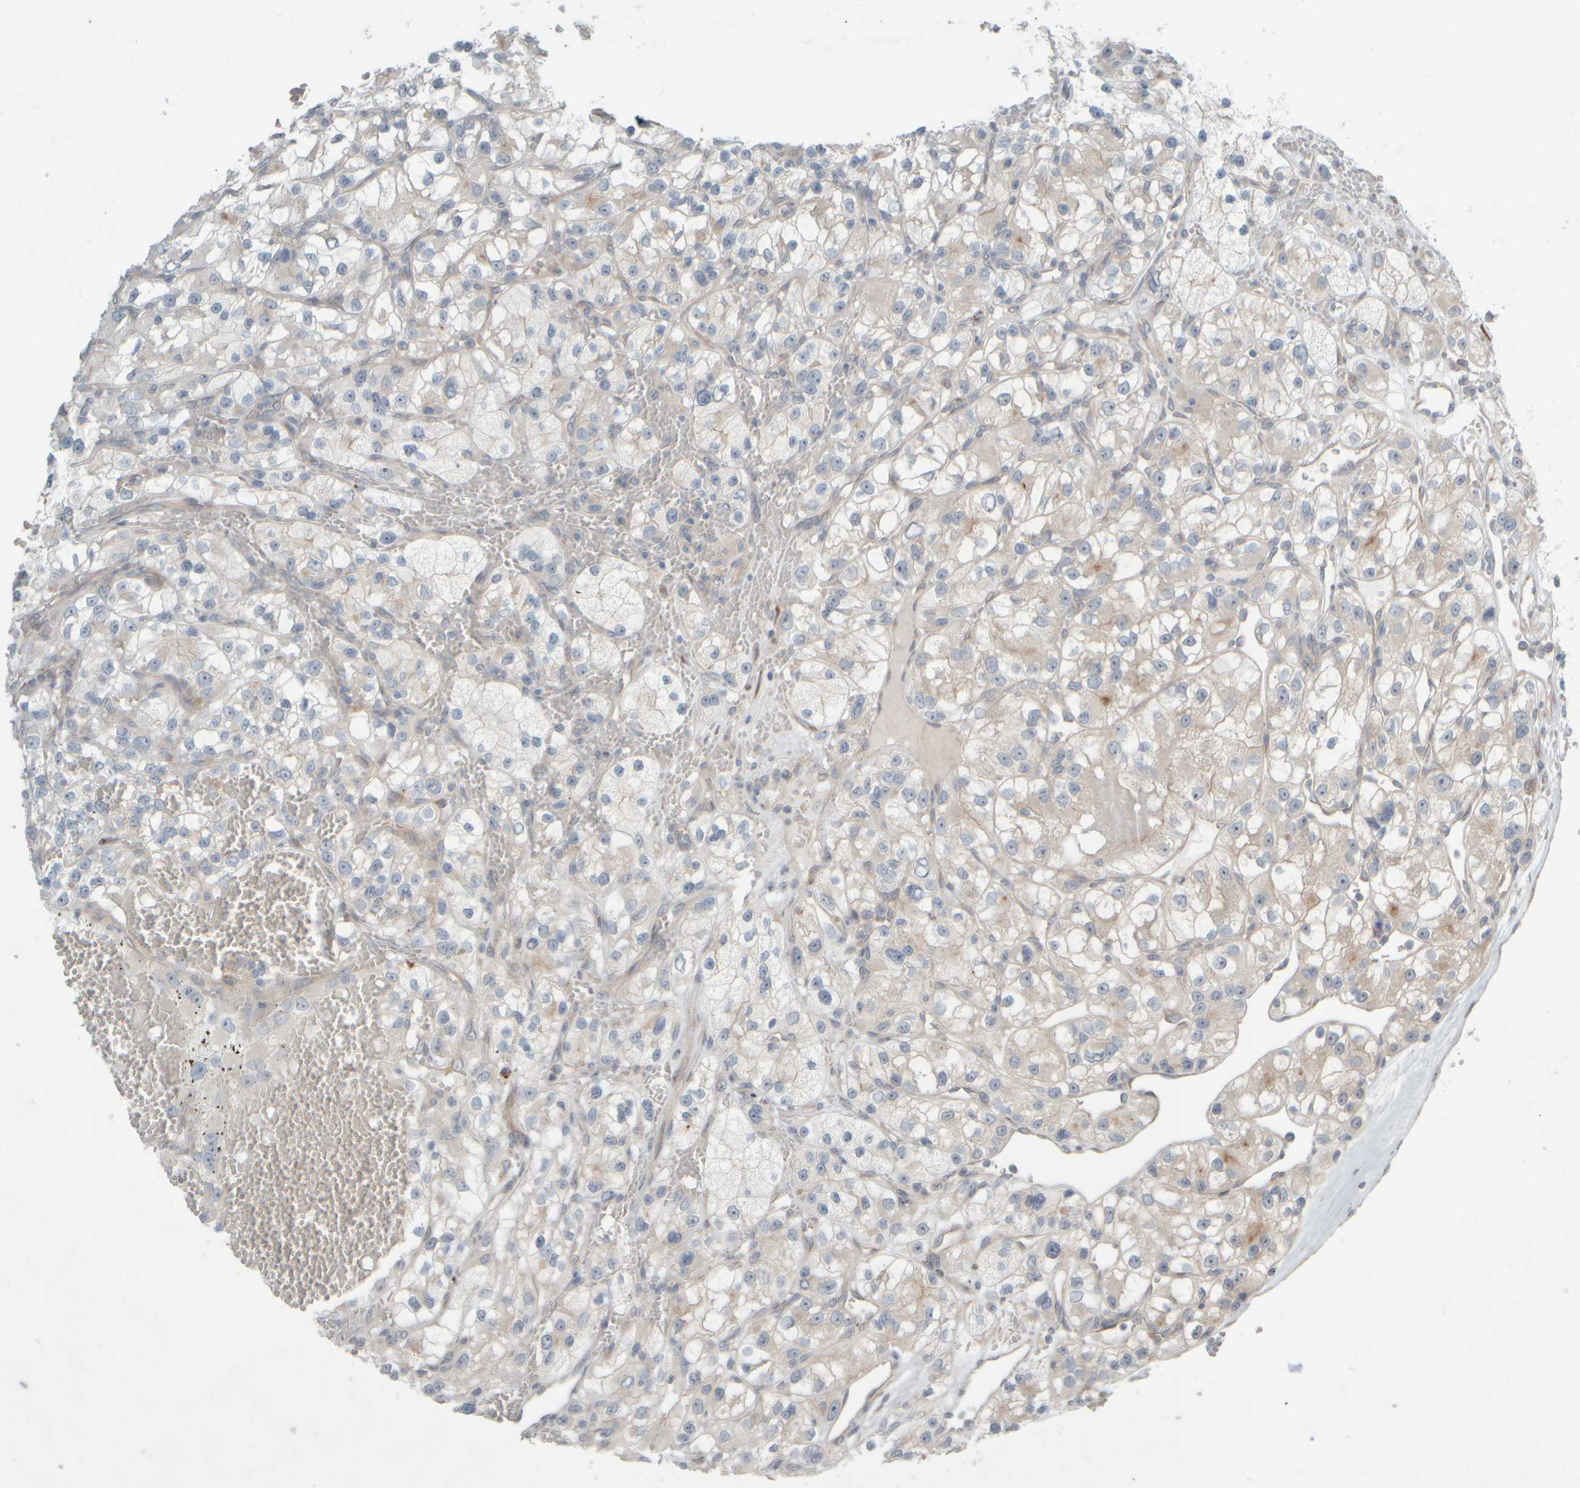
{"staining": {"intensity": "negative", "quantity": "none", "location": "none"}, "tissue": "renal cancer", "cell_type": "Tumor cells", "image_type": "cancer", "snomed": [{"axis": "morphology", "description": "Adenocarcinoma, NOS"}, {"axis": "topography", "description": "Kidney"}], "caption": "IHC histopathology image of renal adenocarcinoma stained for a protein (brown), which shows no staining in tumor cells.", "gene": "HGS", "patient": {"sex": "female", "age": 57}}